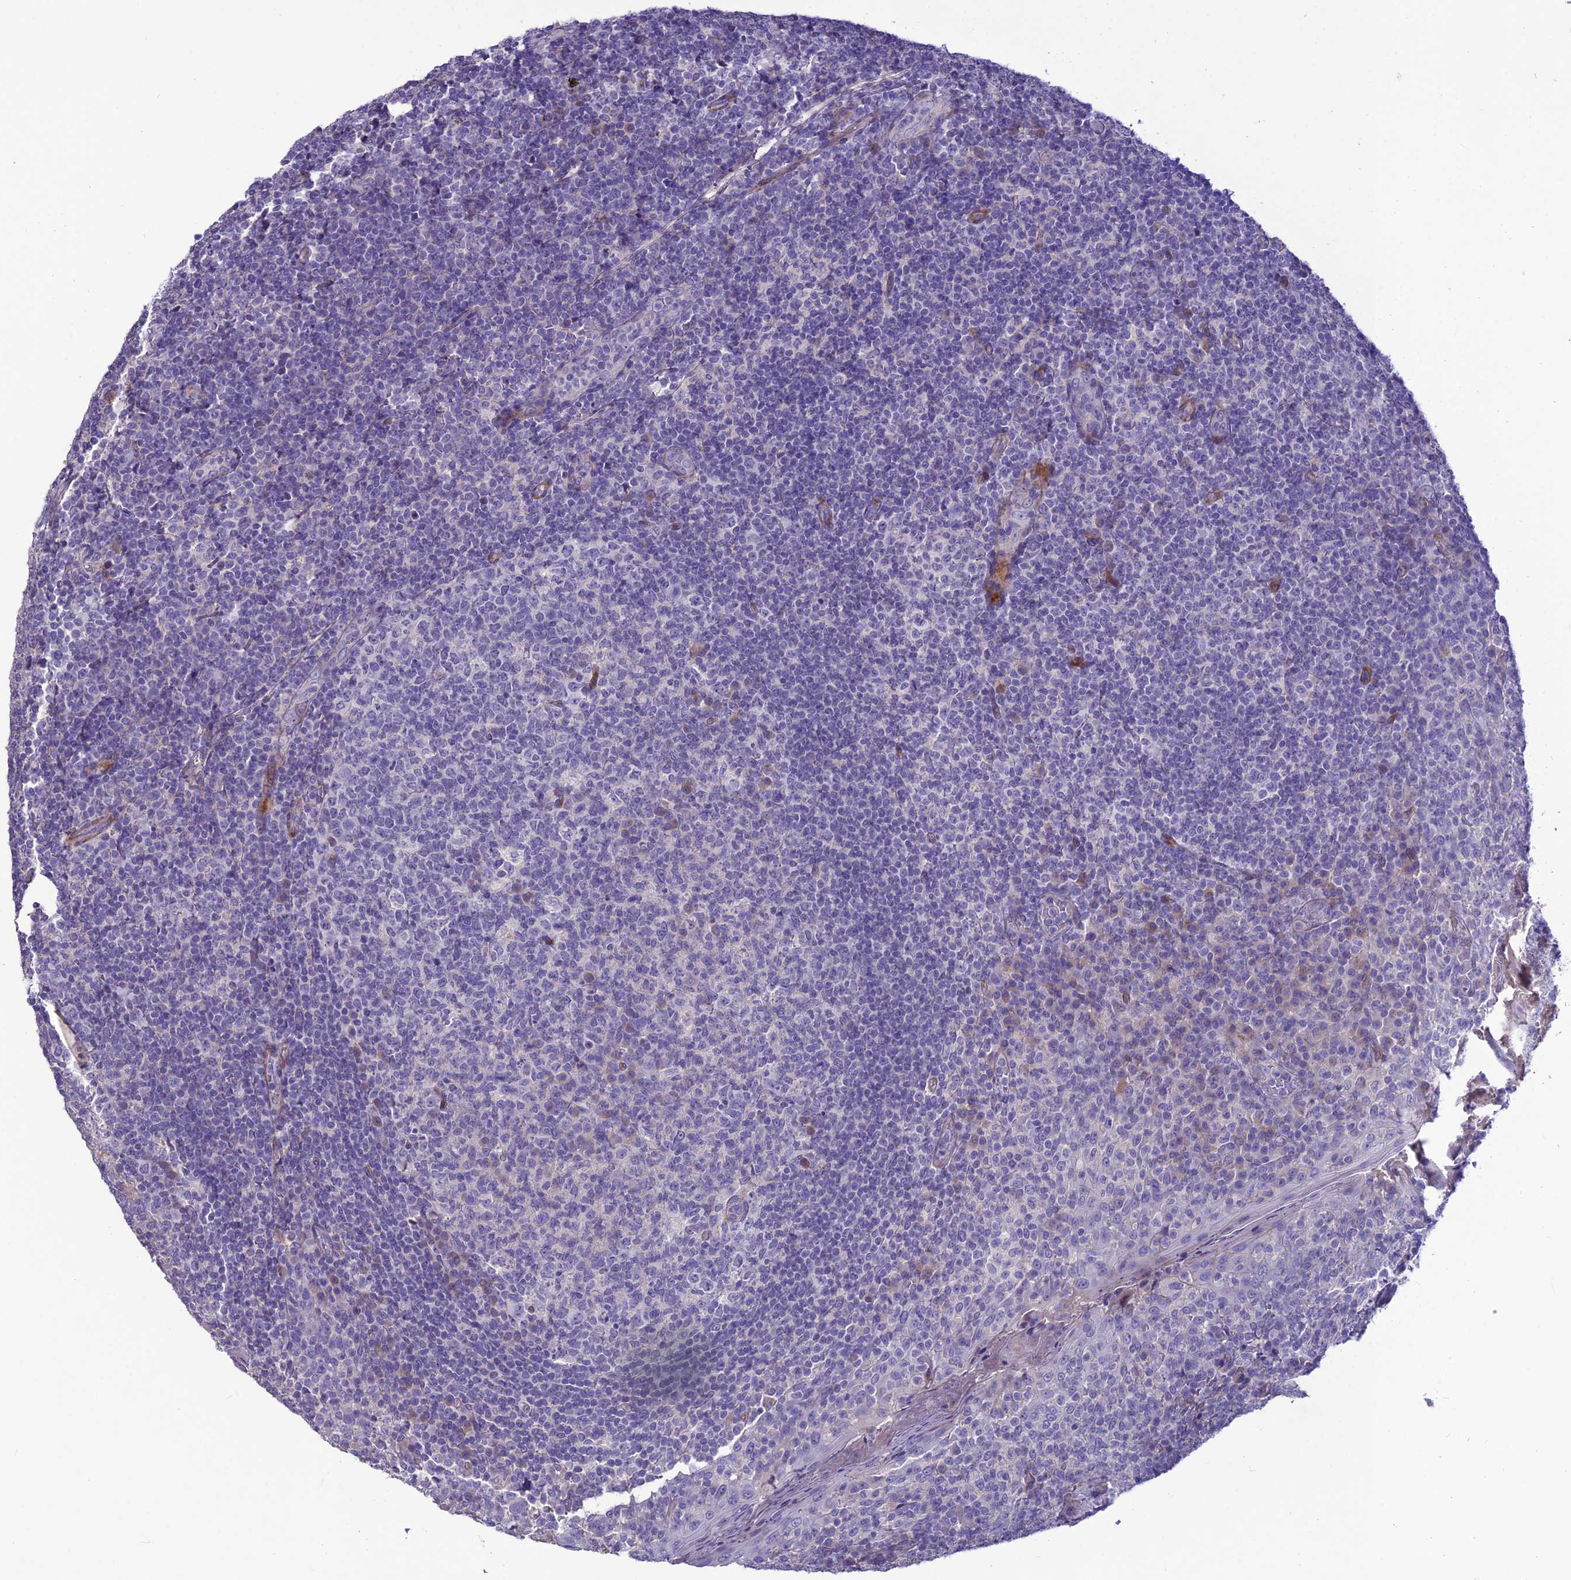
{"staining": {"intensity": "negative", "quantity": "none", "location": "none"}, "tissue": "tonsil", "cell_type": "Germinal center cells", "image_type": "normal", "snomed": [{"axis": "morphology", "description": "Normal tissue, NOS"}, {"axis": "topography", "description": "Tonsil"}], "caption": "Germinal center cells are negative for brown protein staining in benign tonsil. (Stains: DAB IHC with hematoxylin counter stain, Microscopy: brightfield microscopy at high magnification).", "gene": "TEKT3", "patient": {"sex": "female", "age": 19}}